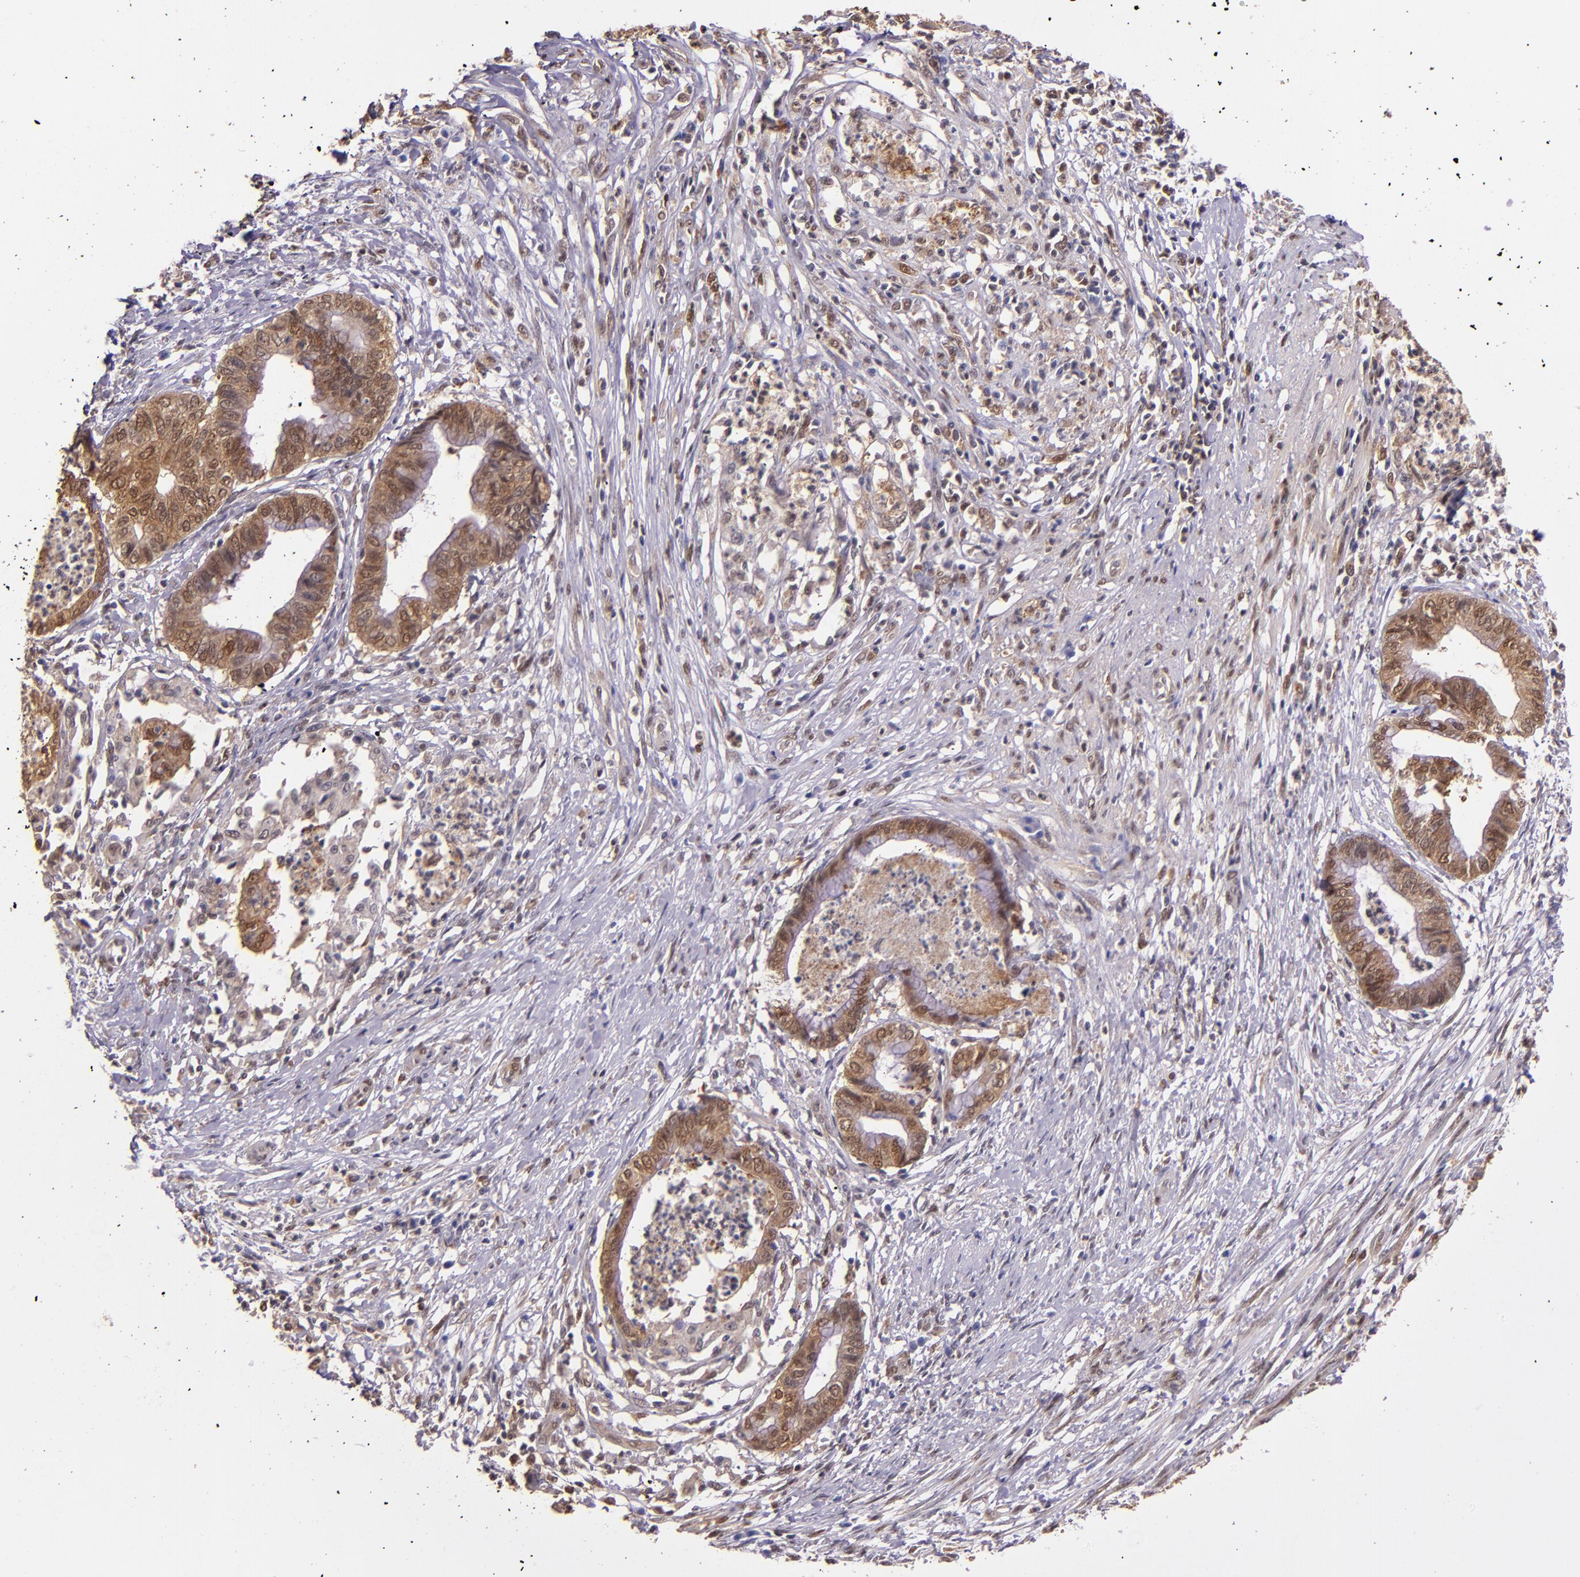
{"staining": {"intensity": "strong", "quantity": ">75%", "location": "cytoplasmic/membranous,nuclear"}, "tissue": "endometrial cancer", "cell_type": "Tumor cells", "image_type": "cancer", "snomed": [{"axis": "morphology", "description": "Necrosis, NOS"}, {"axis": "morphology", "description": "Adenocarcinoma, NOS"}, {"axis": "topography", "description": "Endometrium"}], "caption": "Immunohistochemical staining of endometrial adenocarcinoma demonstrates high levels of strong cytoplasmic/membranous and nuclear protein expression in about >75% of tumor cells.", "gene": "STAT6", "patient": {"sex": "female", "age": 79}}